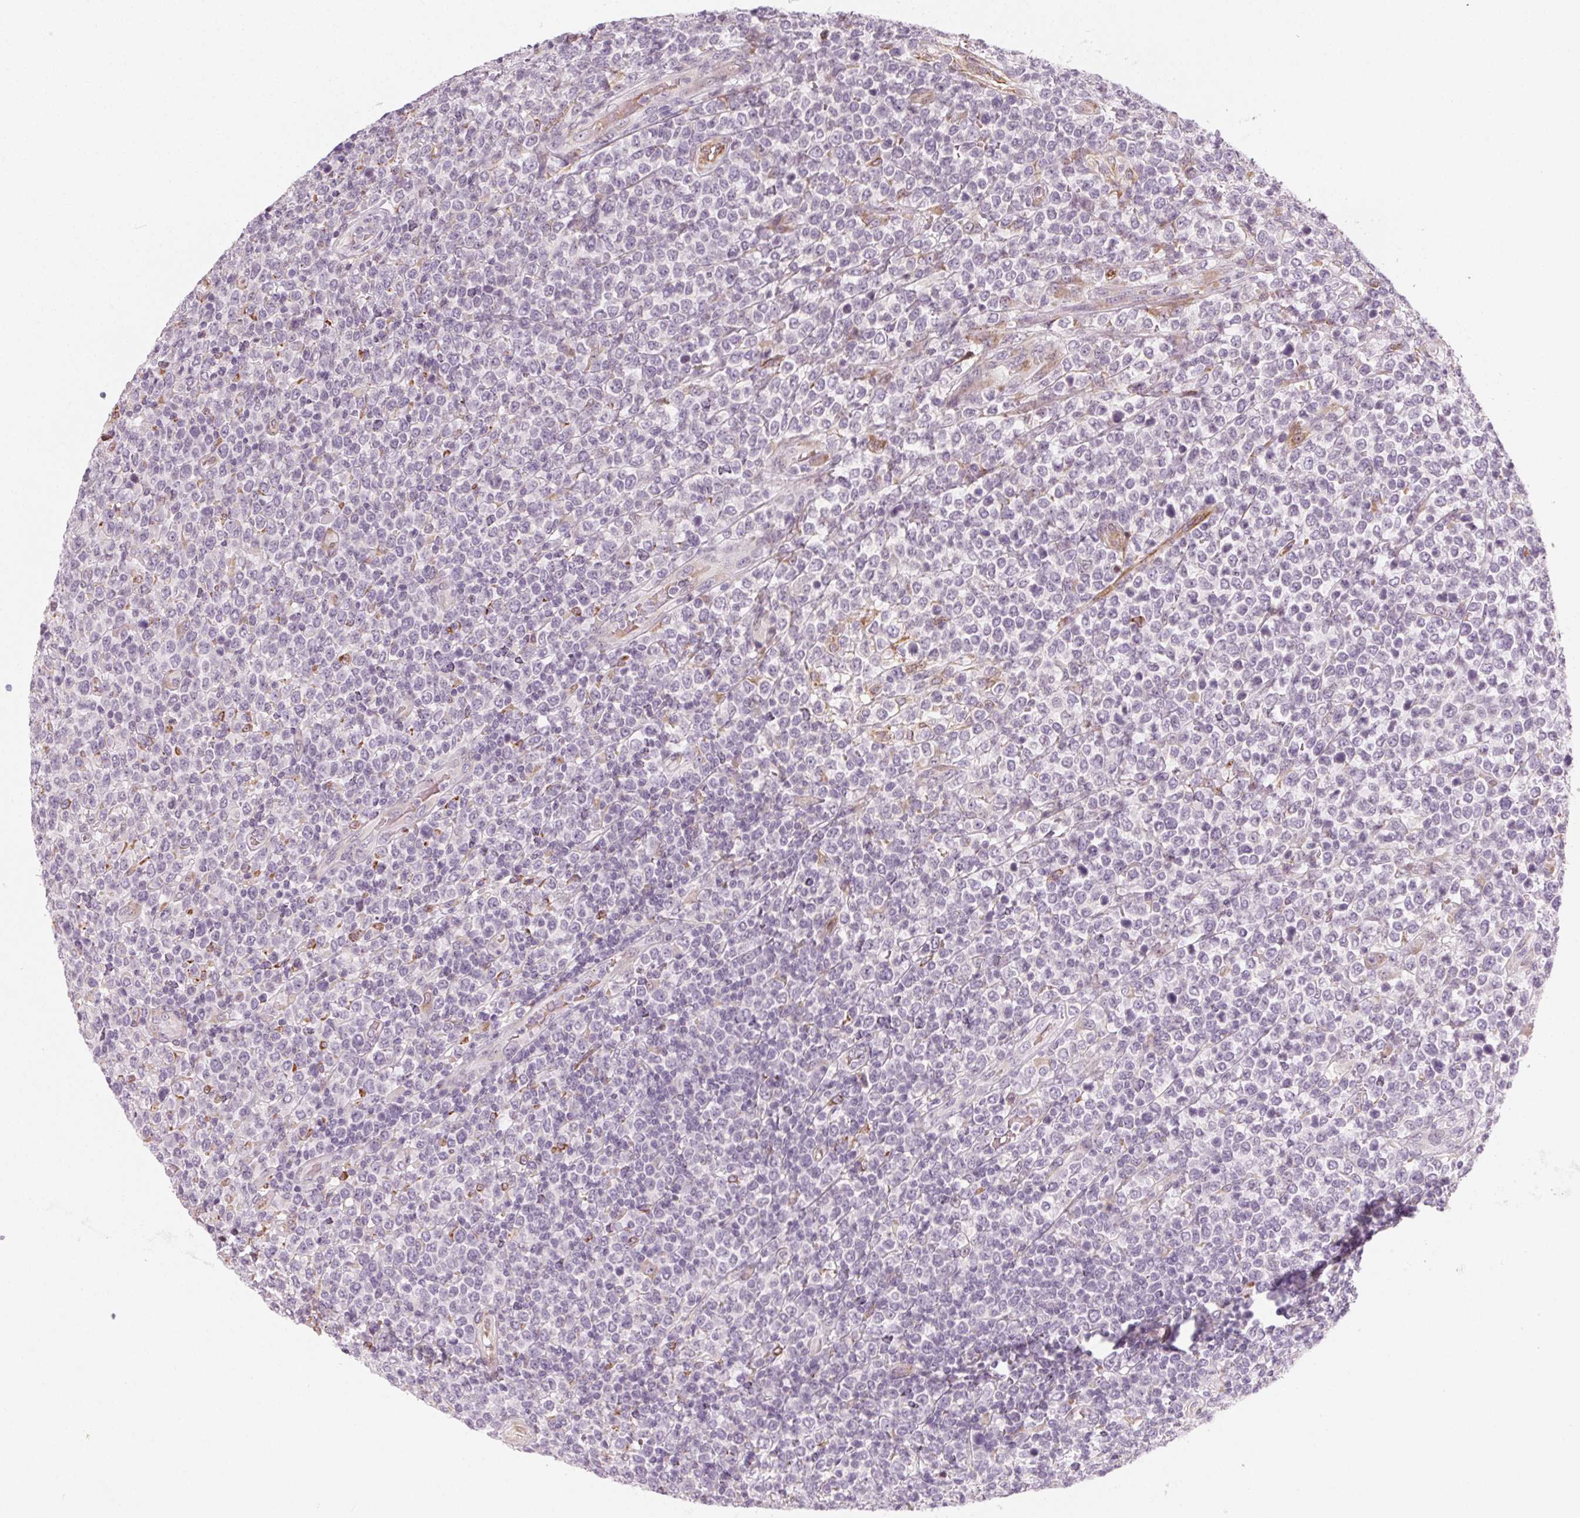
{"staining": {"intensity": "negative", "quantity": "none", "location": "none"}, "tissue": "lymphoma", "cell_type": "Tumor cells", "image_type": "cancer", "snomed": [{"axis": "morphology", "description": "Malignant lymphoma, non-Hodgkin's type, High grade"}, {"axis": "topography", "description": "Soft tissue"}], "caption": "Tumor cells are negative for protein expression in human high-grade malignant lymphoma, non-Hodgkin's type.", "gene": "CCDC96", "patient": {"sex": "female", "age": 56}}